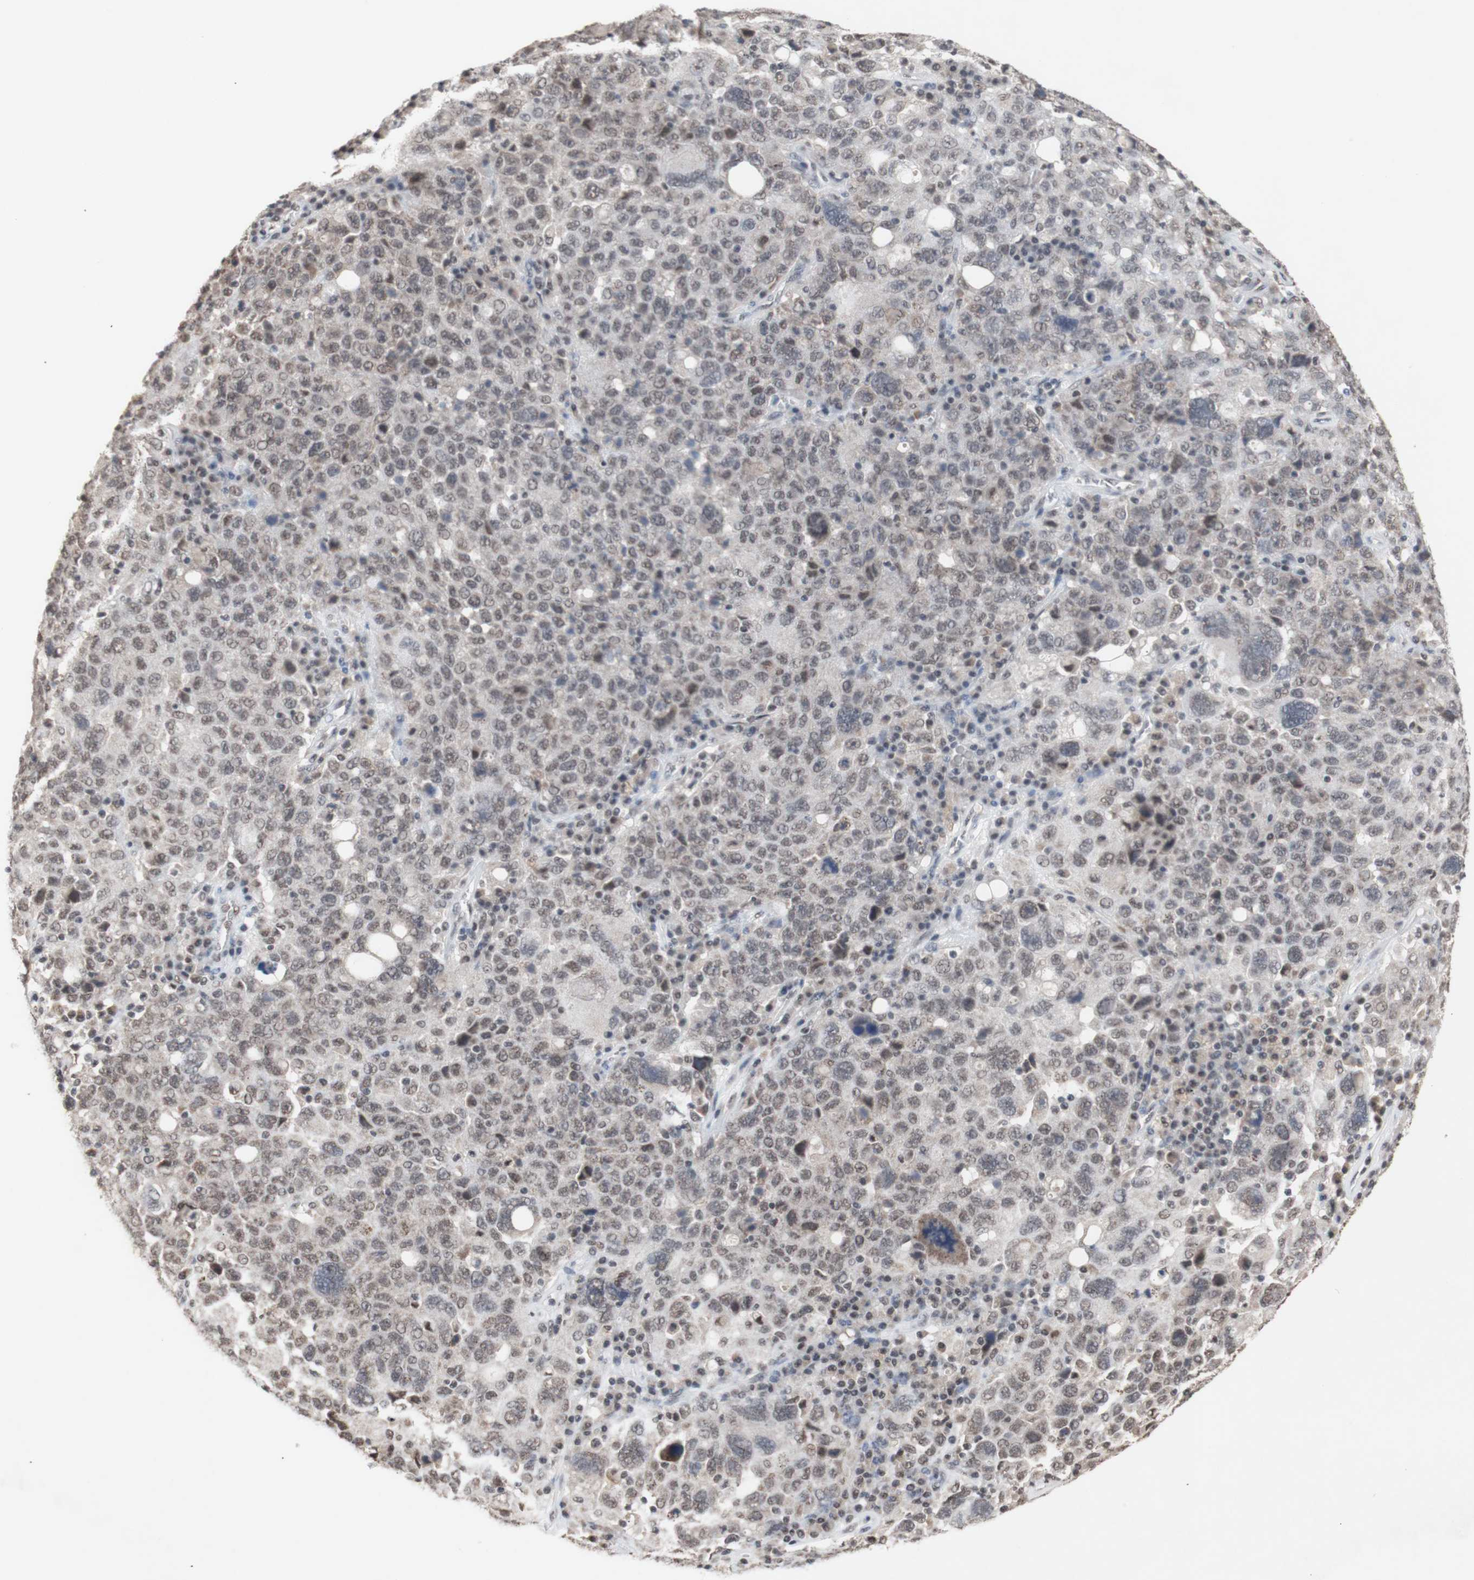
{"staining": {"intensity": "weak", "quantity": ">75%", "location": "nuclear"}, "tissue": "ovarian cancer", "cell_type": "Tumor cells", "image_type": "cancer", "snomed": [{"axis": "morphology", "description": "Carcinoma, endometroid"}, {"axis": "topography", "description": "Ovary"}], "caption": "Ovarian cancer (endometroid carcinoma) stained for a protein (brown) reveals weak nuclear positive expression in approximately >75% of tumor cells.", "gene": "SFPQ", "patient": {"sex": "female", "age": 62}}